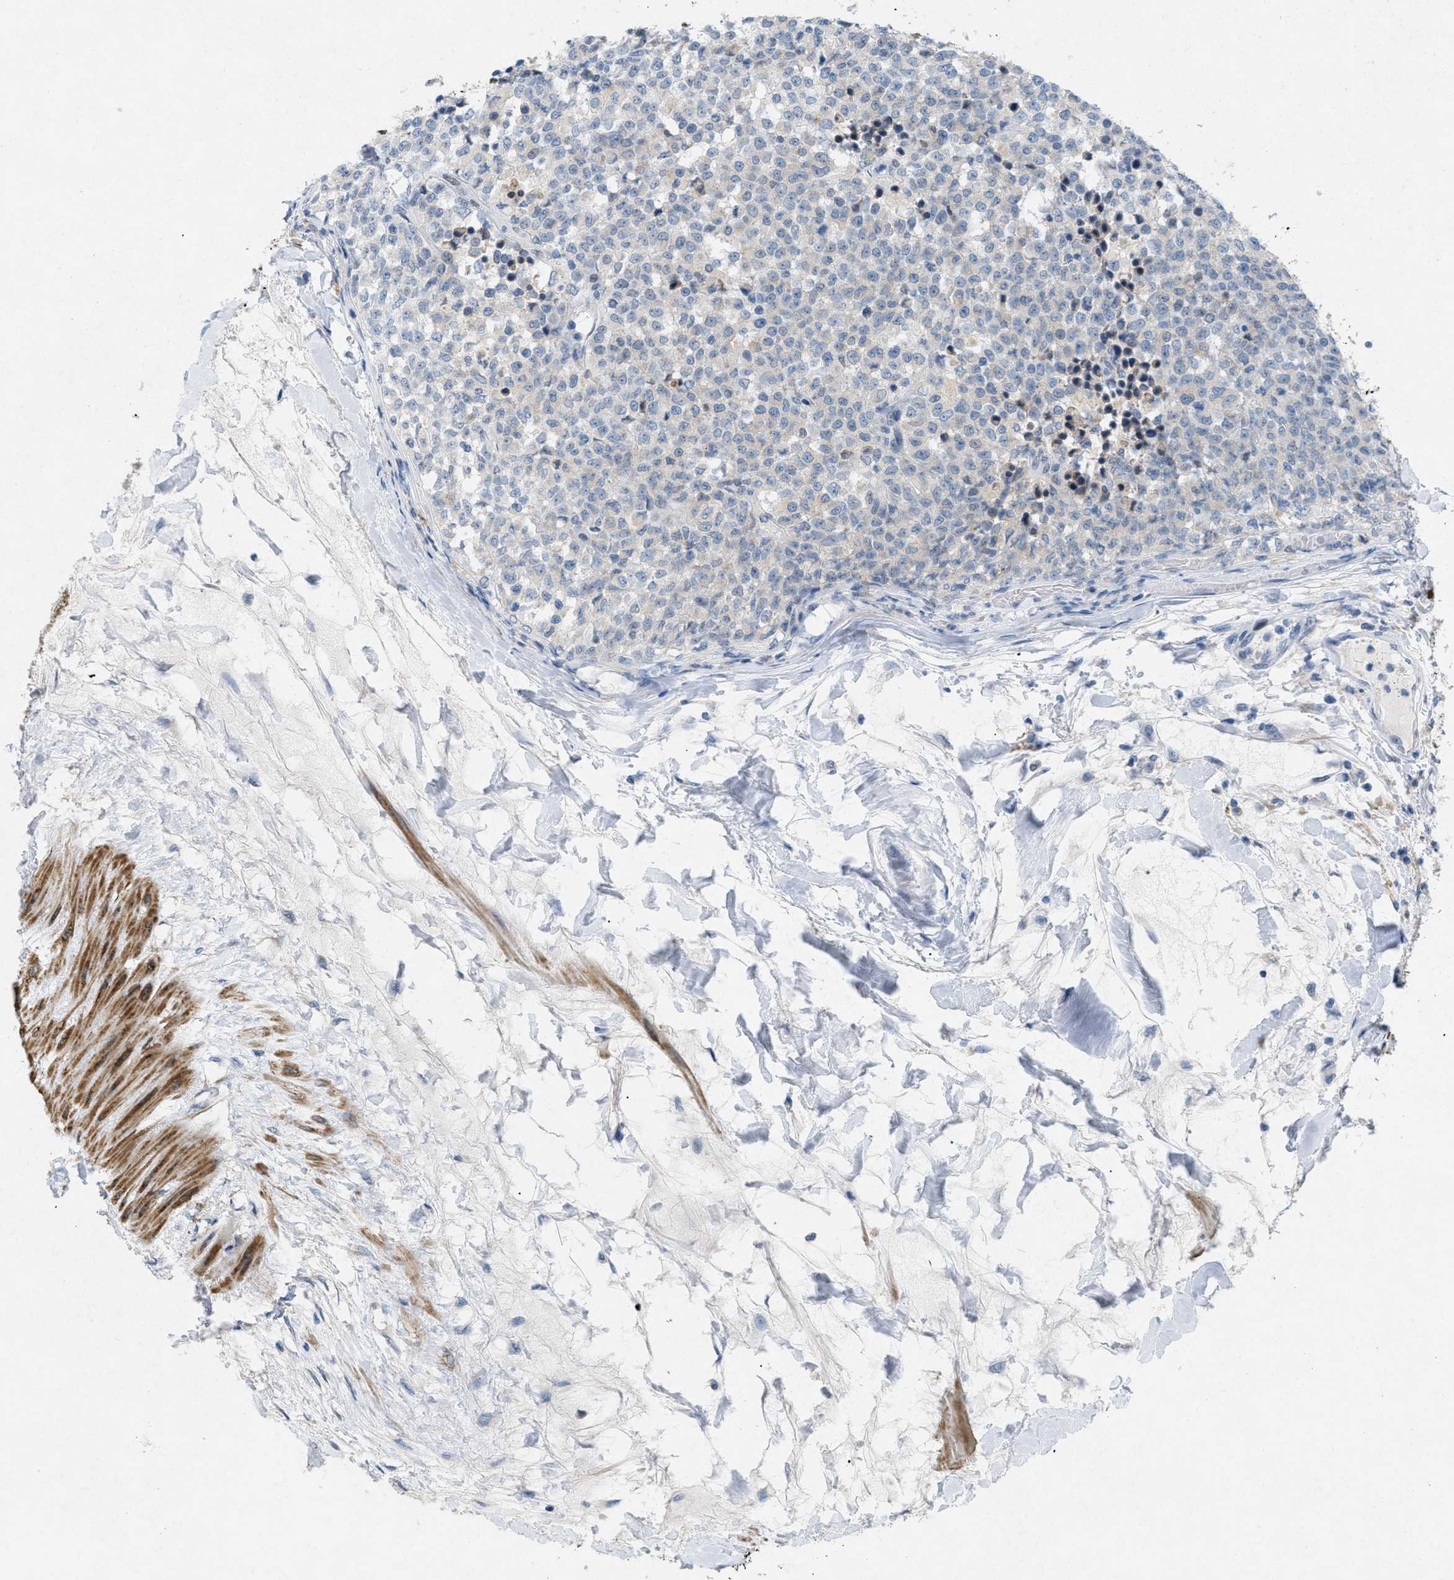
{"staining": {"intensity": "negative", "quantity": "none", "location": "none"}, "tissue": "testis cancer", "cell_type": "Tumor cells", "image_type": "cancer", "snomed": [{"axis": "morphology", "description": "Seminoma, NOS"}, {"axis": "topography", "description": "Testis"}], "caption": "This is an IHC histopathology image of testis cancer (seminoma). There is no staining in tumor cells.", "gene": "TASOR", "patient": {"sex": "male", "age": 59}}